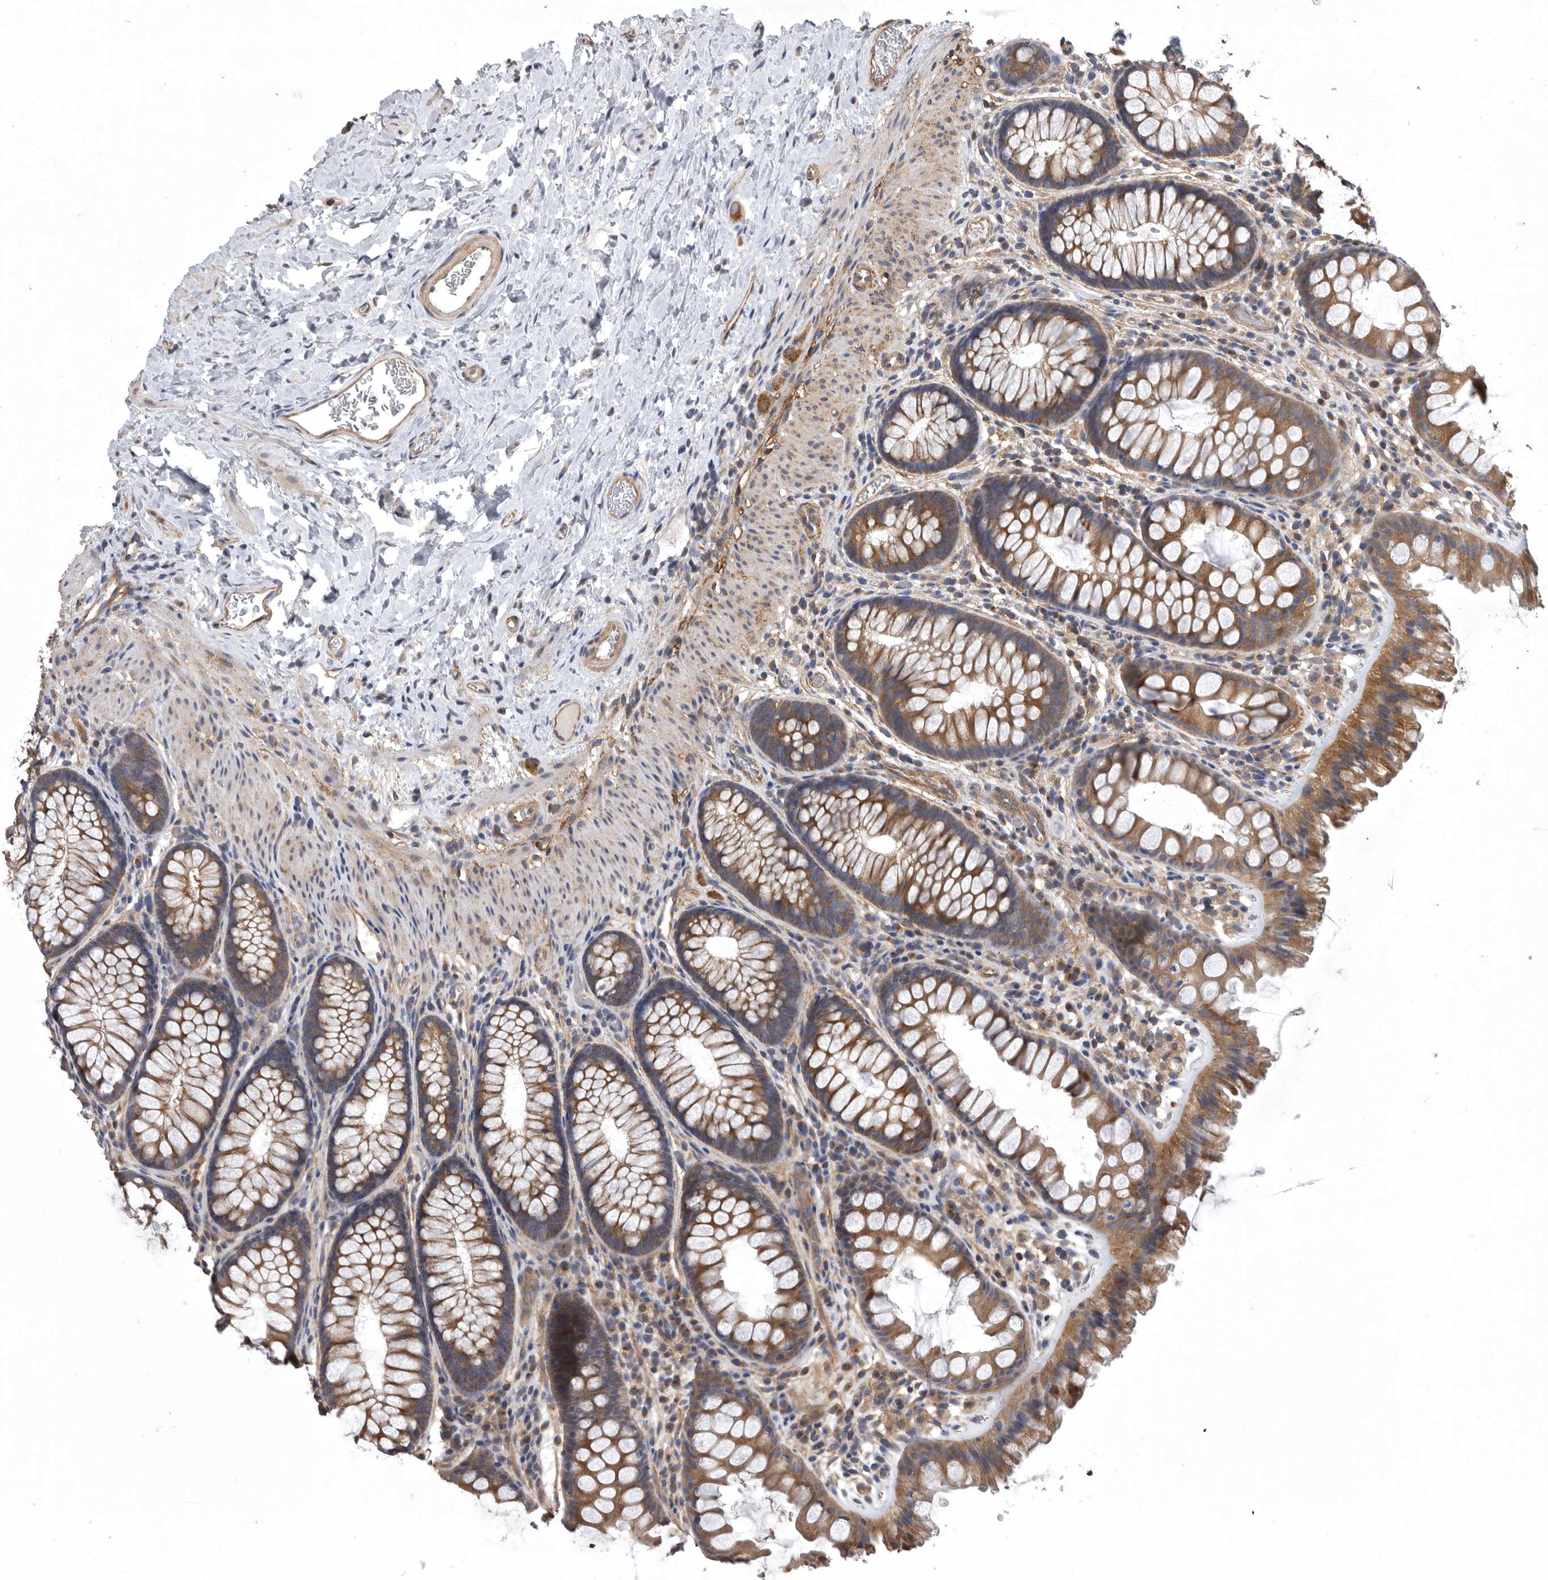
{"staining": {"intensity": "moderate", "quantity": ">75%", "location": "cytoplasmic/membranous"}, "tissue": "colon", "cell_type": "Endothelial cells", "image_type": "normal", "snomed": [{"axis": "morphology", "description": "Normal tissue, NOS"}, {"axis": "topography", "description": "Colon"}], "caption": "Immunohistochemical staining of normal human colon reveals medium levels of moderate cytoplasmic/membranous expression in approximately >75% of endothelial cells.", "gene": "OXR1", "patient": {"sex": "female", "age": 62}}